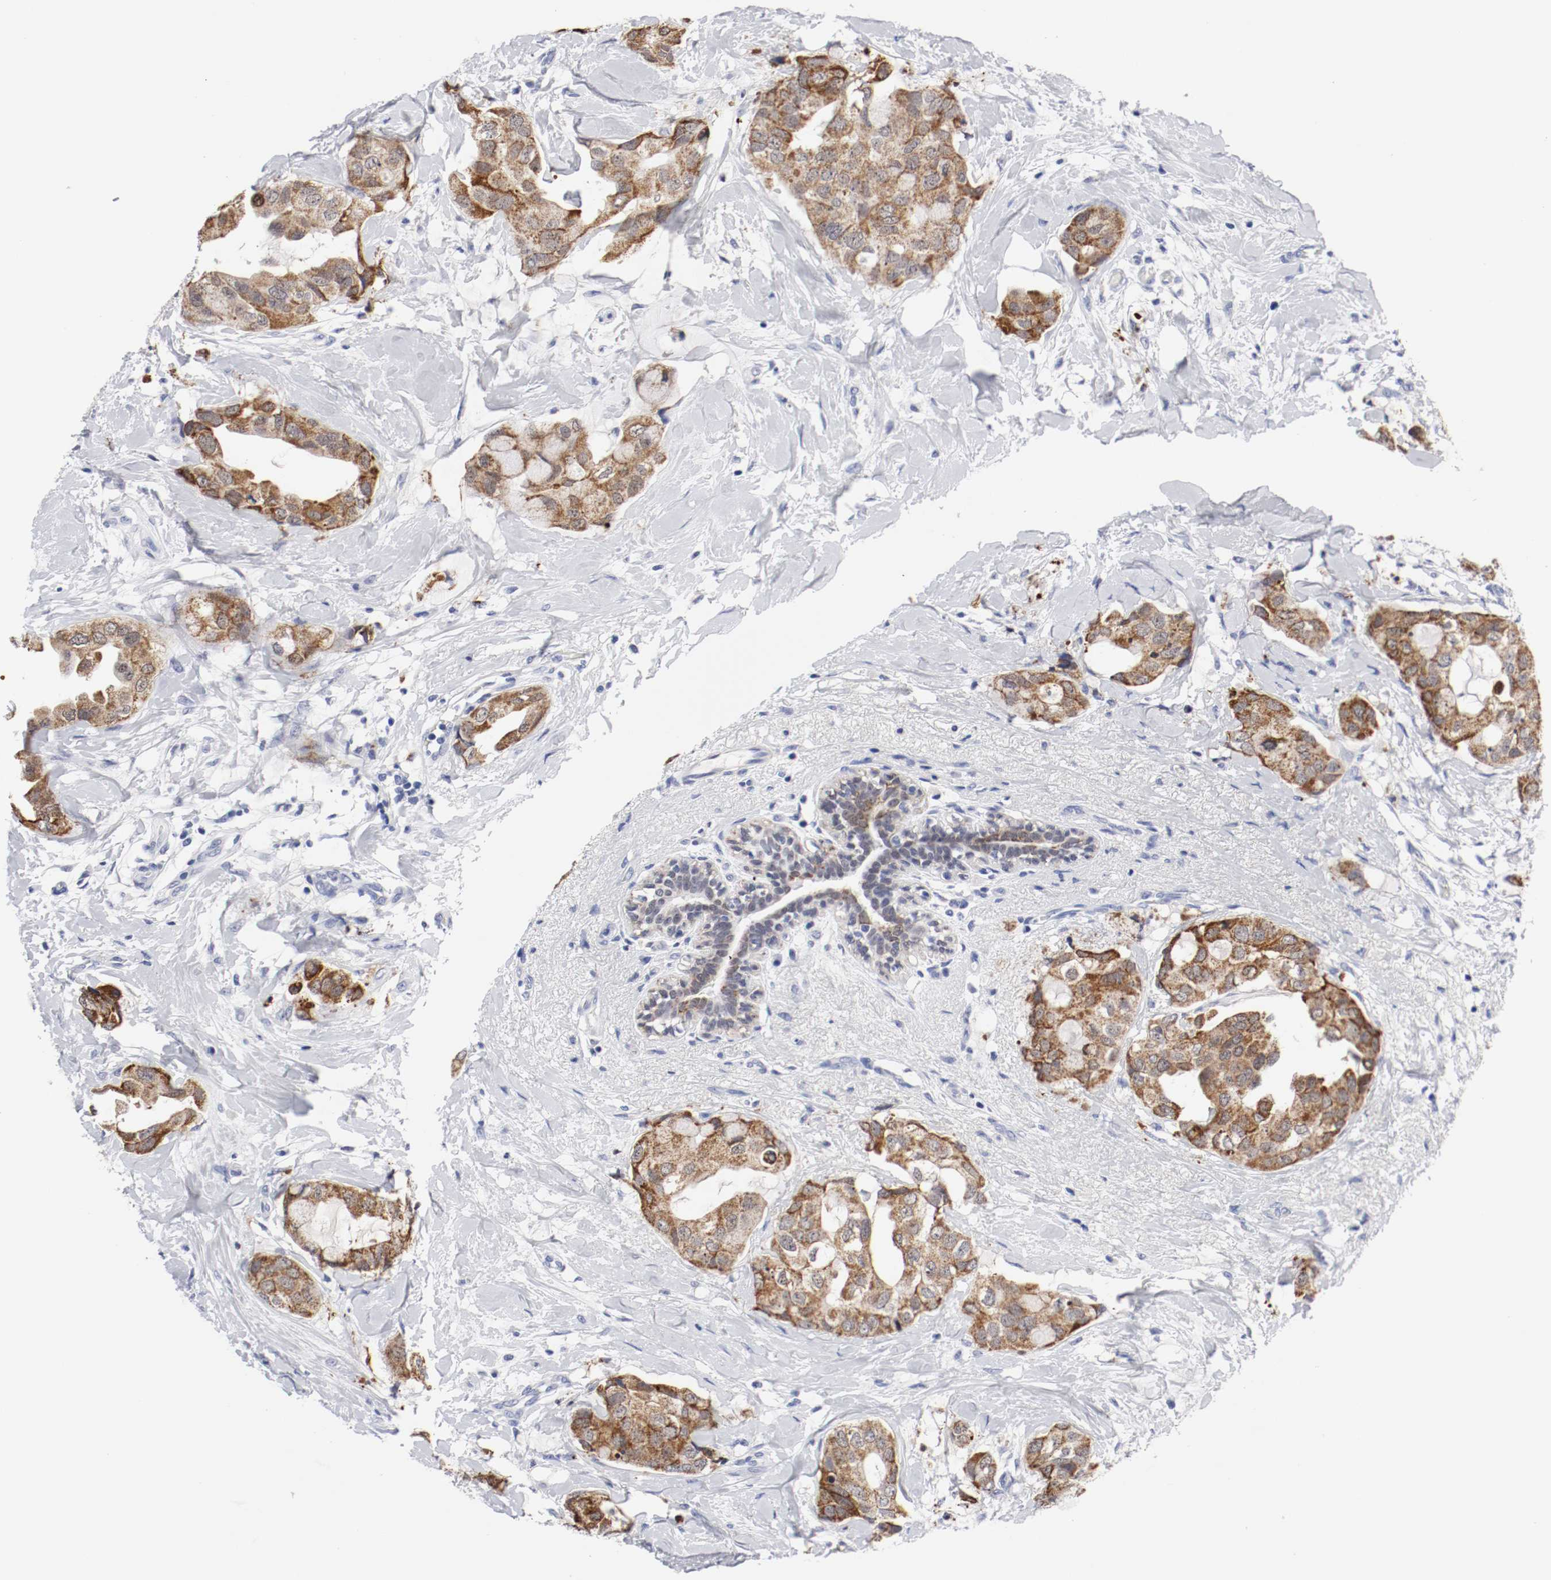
{"staining": {"intensity": "moderate", "quantity": ">75%", "location": "cytoplasmic/membranous"}, "tissue": "breast cancer", "cell_type": "Tumor cells", "image_type": "cancer", "snomed": [{"axis": "morphology", "description": "Duct carcinoma"}, {"axis": "topography", "description": "Breast"}], "caption": "Immunohistochemistry staining of breast infiltrating ductal carcinoma, which displays medium levels of moderate cytoplasmic/membranous staining in approximately >75% of tumor cells indicating moderate cytoplasmic/membranous protein staining. The staining was performed using DAB (brown) for protein detection and nuclei were counterstained in hematoxylin (blue).", "gene": "GRHL2", "patient": {"sex": "female", "age": 40}}